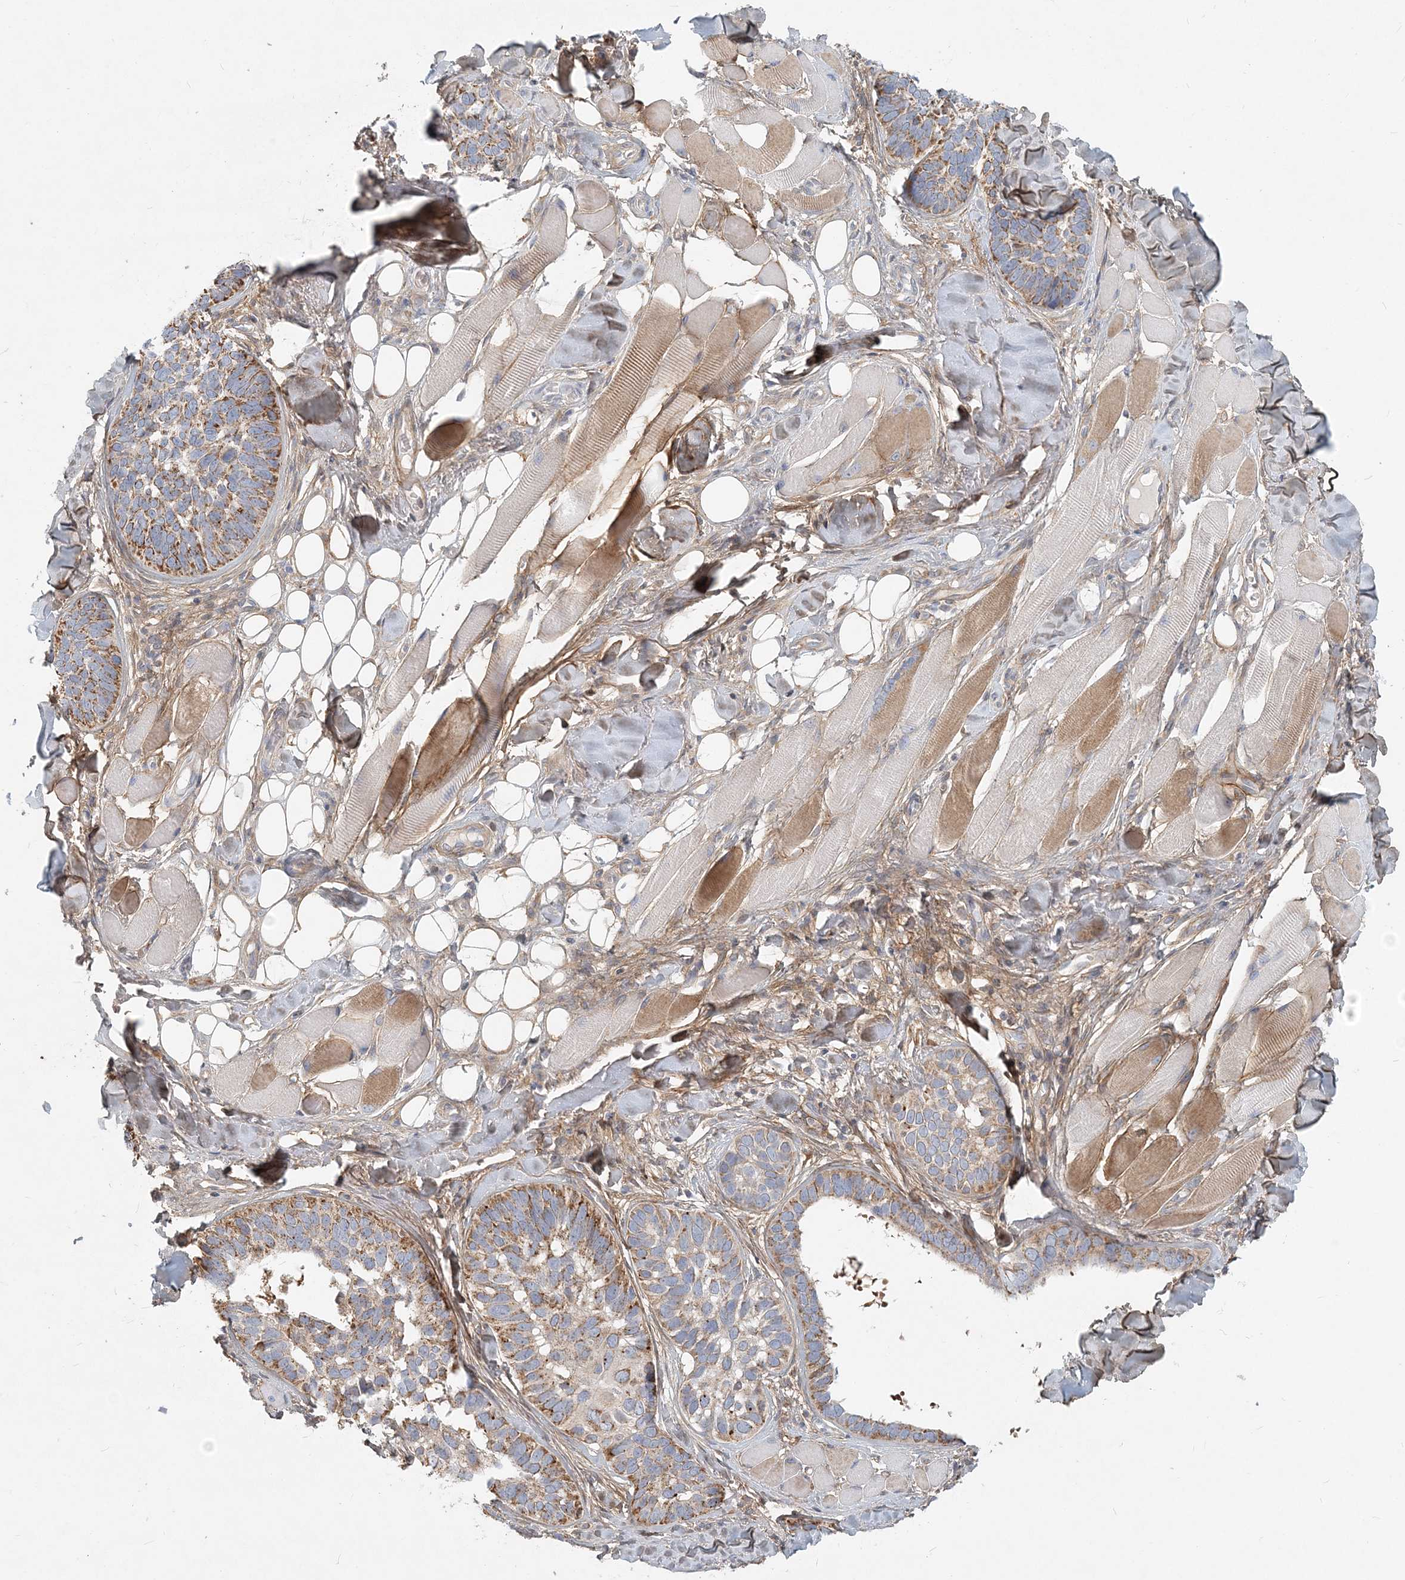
{"staining": {"intensity": "moderate", "quantity": ">75%", "location": "cytoplasmic/membranous"}, "tissue": "skin cancer", "cell_type": "Tumor cells", "image_type": "cancer", "snomed": [{"axis": "morphology", "description": "Basal cell carcinoma"}, {"axis": "topography", "description": "Skin"}], "caption": "A high-resolution image shows immunohistochemistry staining of skin basal cell carcinoma, which exhibits moderate cytoplasmic/membranous staining in about >75% of tumor cells.", "gene": "GMPPA", "patient": {"sex": "male", "age": 62}}